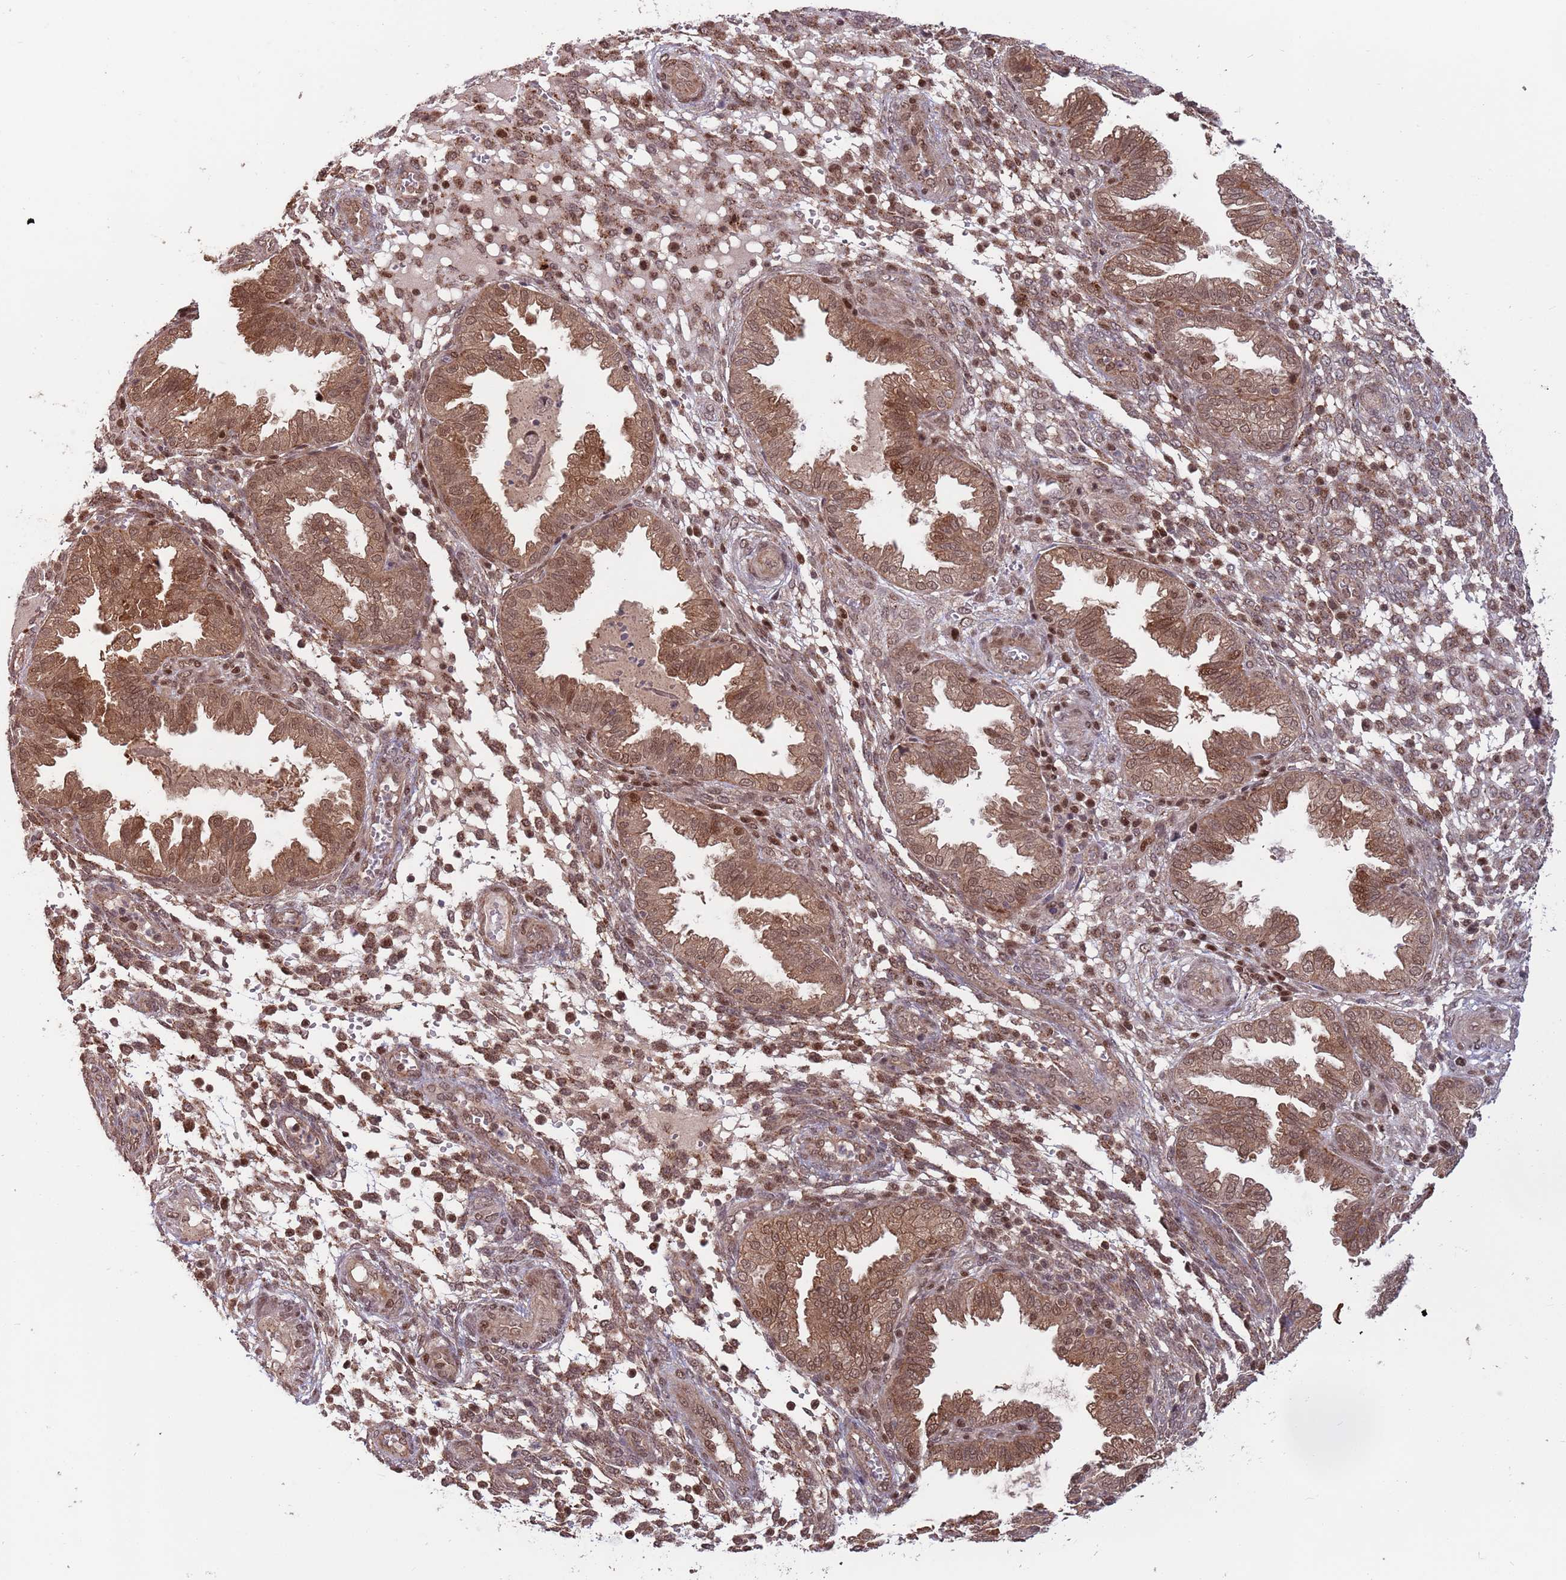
{"staining": {"intensity": "moderate", "quantity": "25%-75%", "location": "nuclear"}, "tissue": "endometrium", "cell_type": "Cells in endometrial stroma", "image_type": "normal", "snomed": [{"axis": "morphology", "description": "Normal tissue, NOS"}, {"axis": "topography", "description": "Endometrium"}], "caption": "Protein positivity by immunohistochemistry (IHC) demonstrates moderate nuclear expression in approximately 25%-75% of cells in endometrial stroma in benign endometrium. (Stains: DAB in brown, nuclei in blue, Microscopy: brightfield microscopy at high magnification).", "gene": "SALL1", "patient": {"sex": "female", "age": 33}}